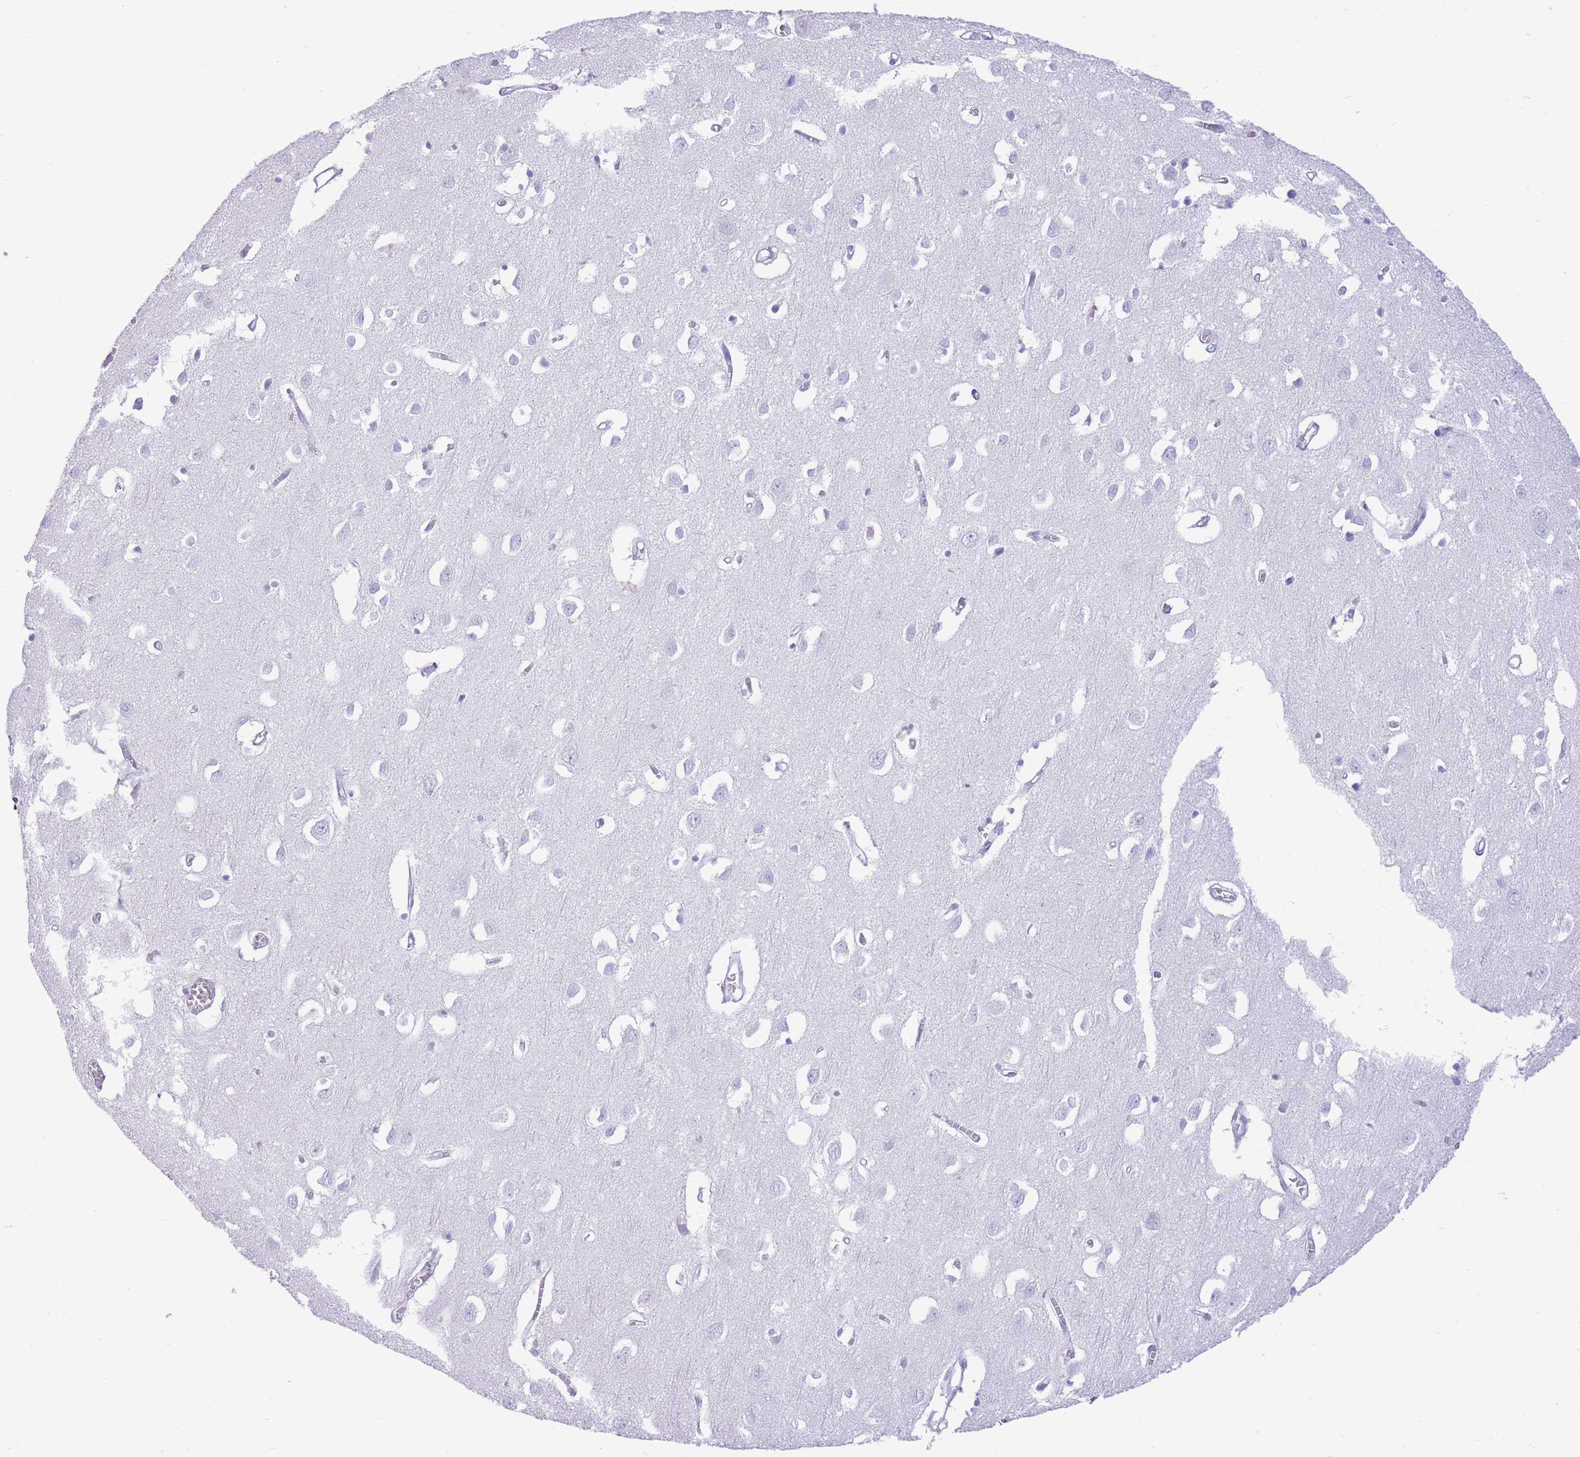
{"staining": {"intensity": "negative", "quantity": "none", "location": "none"}, "tissue": "cerebral cortex", "cell_type": "Endothelial cells", "image_type": "normal", "snomed": [{"axis": "morphology", "description": "Normal tissue, NOS"}, {"axis": "topography", "description": "Cerebral cortex"}], "caption": "Immunohistochemical staining of benign human cerebral cortex demonstrates no significant staining in endothelial cells. Nuclei are stained in blue.", "gene": "VWA8", "patient": {"sex": "female", "age": 64}}